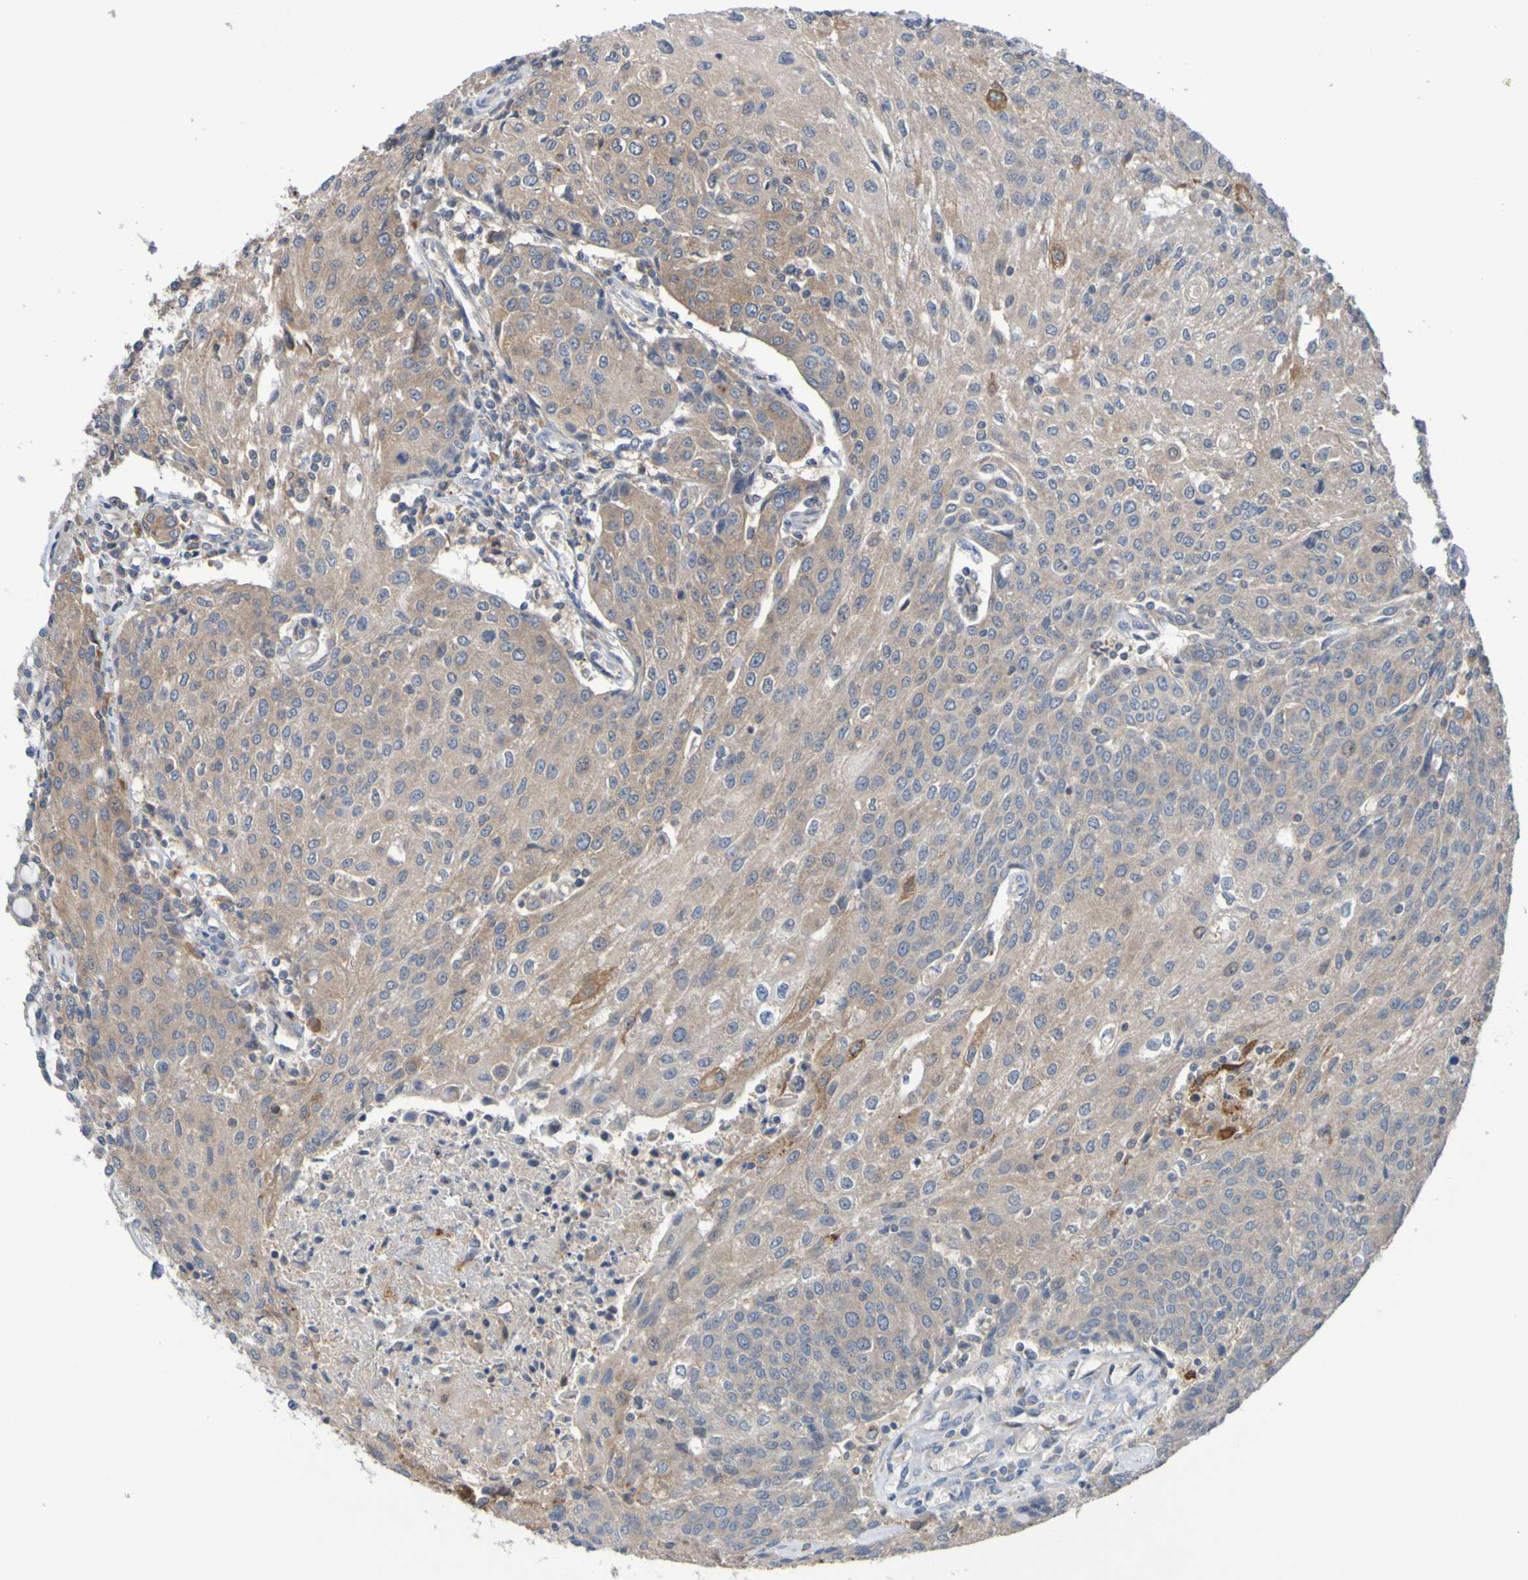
{"staining": {"intensity": "weak", "quantity": ">75%", "location": "cytoplasmic/membranous"}, "tissue": "urothelial cancer", "cell_type": "Tumor cells", "image_type": "cancer", "snomed": [{"axis": "morphology", "description": "Urothelial carcinoma, High grade"}, {"axis": "topography", "description": "Urinary bladder"}], "caption": "Urothelial cancer stained with a protein marker shows weak staining in tumor cells.", "gene": "SDK1", "patient": {"sex": "female", "age": 85}}